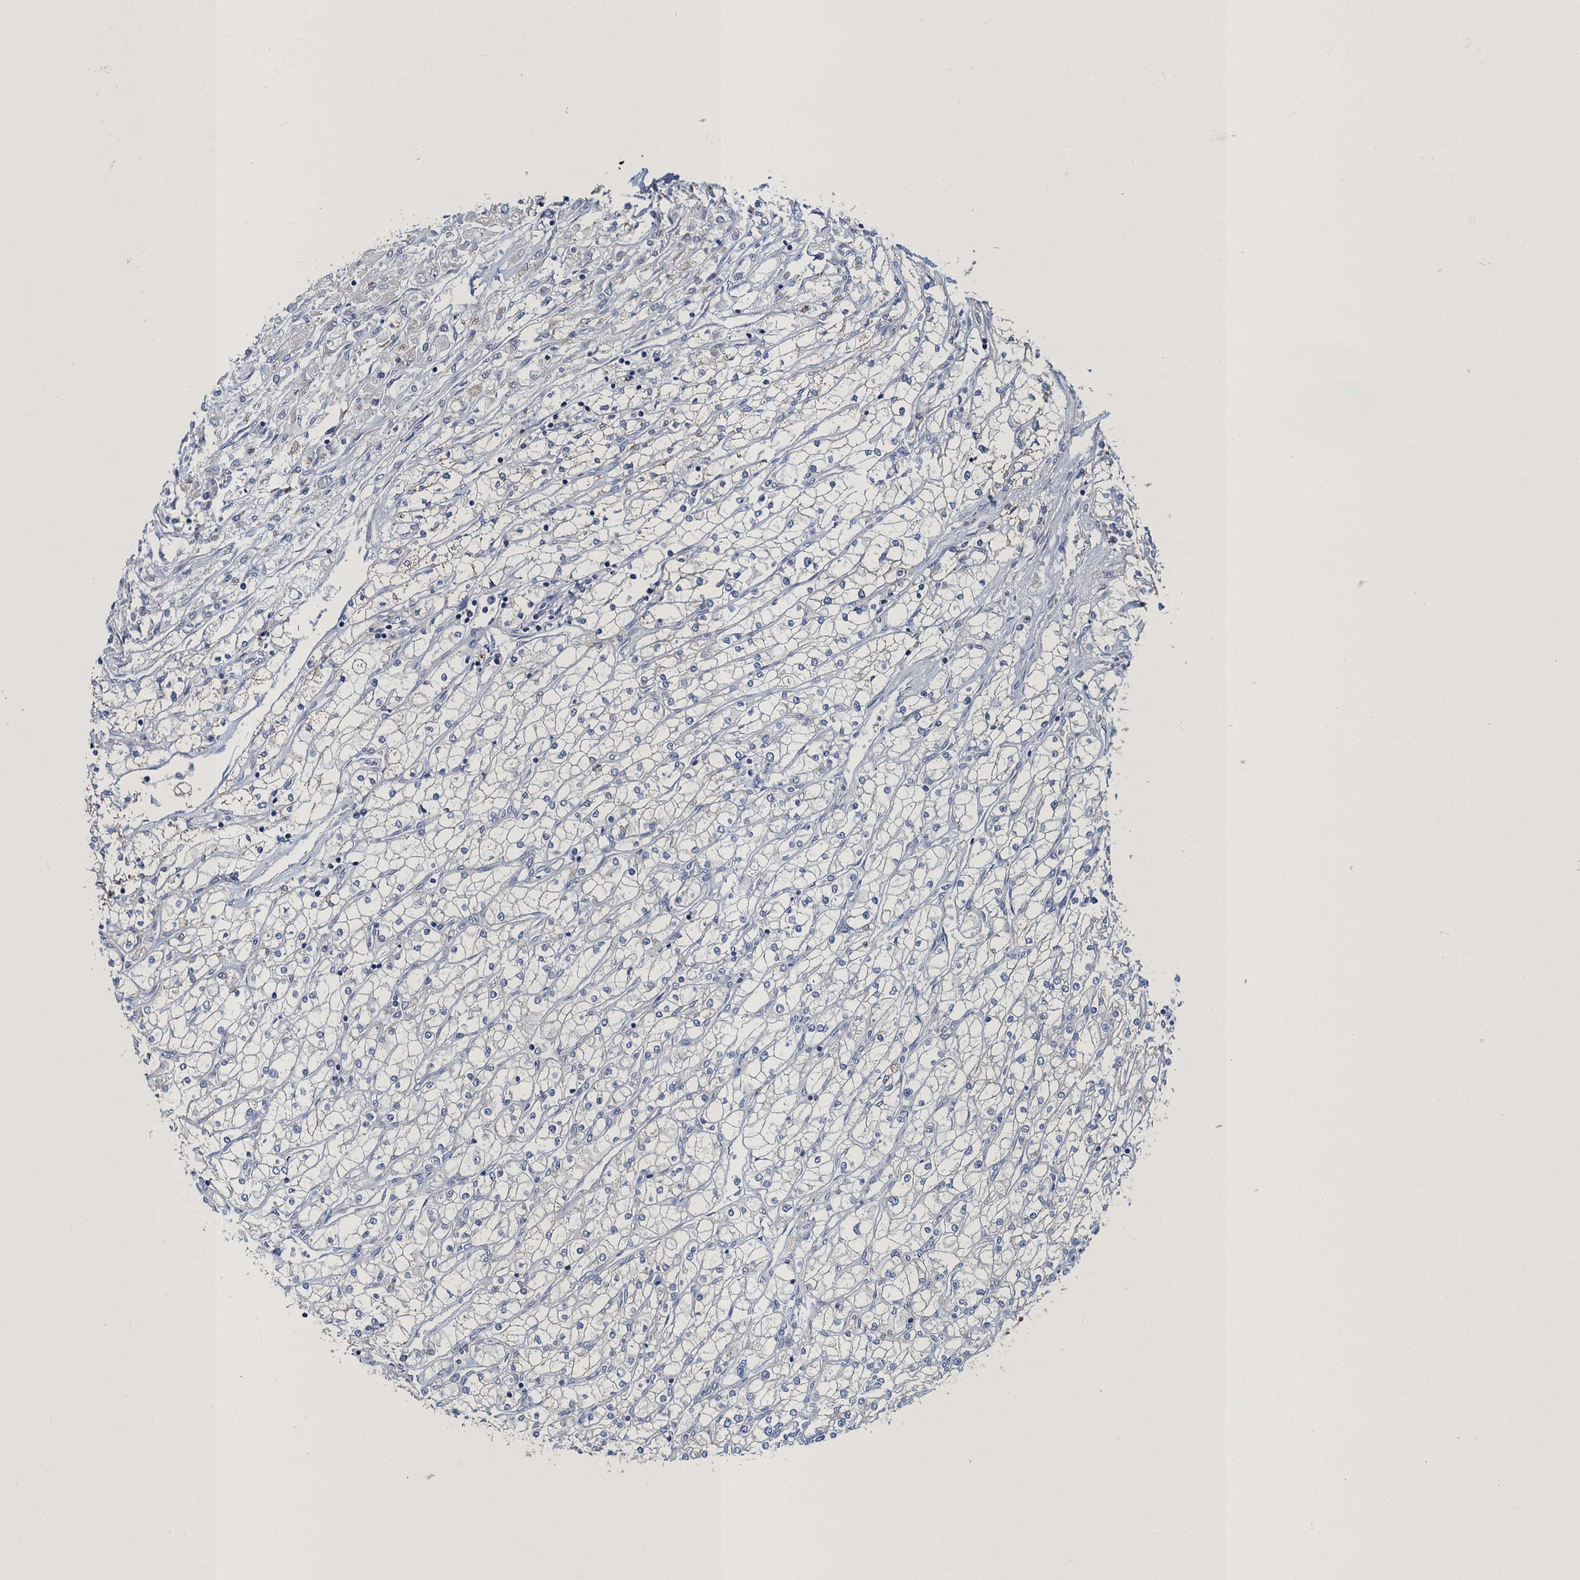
{"staining": {"intensity": "negative", "quantity": "none", "location": "none"}, "tissue": "renal cancer", "cell_type": "Tumor cells", "image_type": "cancer", "snomed": [{"axis": "morphology", "description": "Adenocarcinoma, NOS"}, {"axis": "topography", "description": "Kidney"}], "caption": "This is an immunohistochemistry (IHC) image of human renal cancer (adenocarcinoma). There is no staining in tumor cells.", "gene": "ATOSA", "patient": {"sex": "male", "age": 80}}